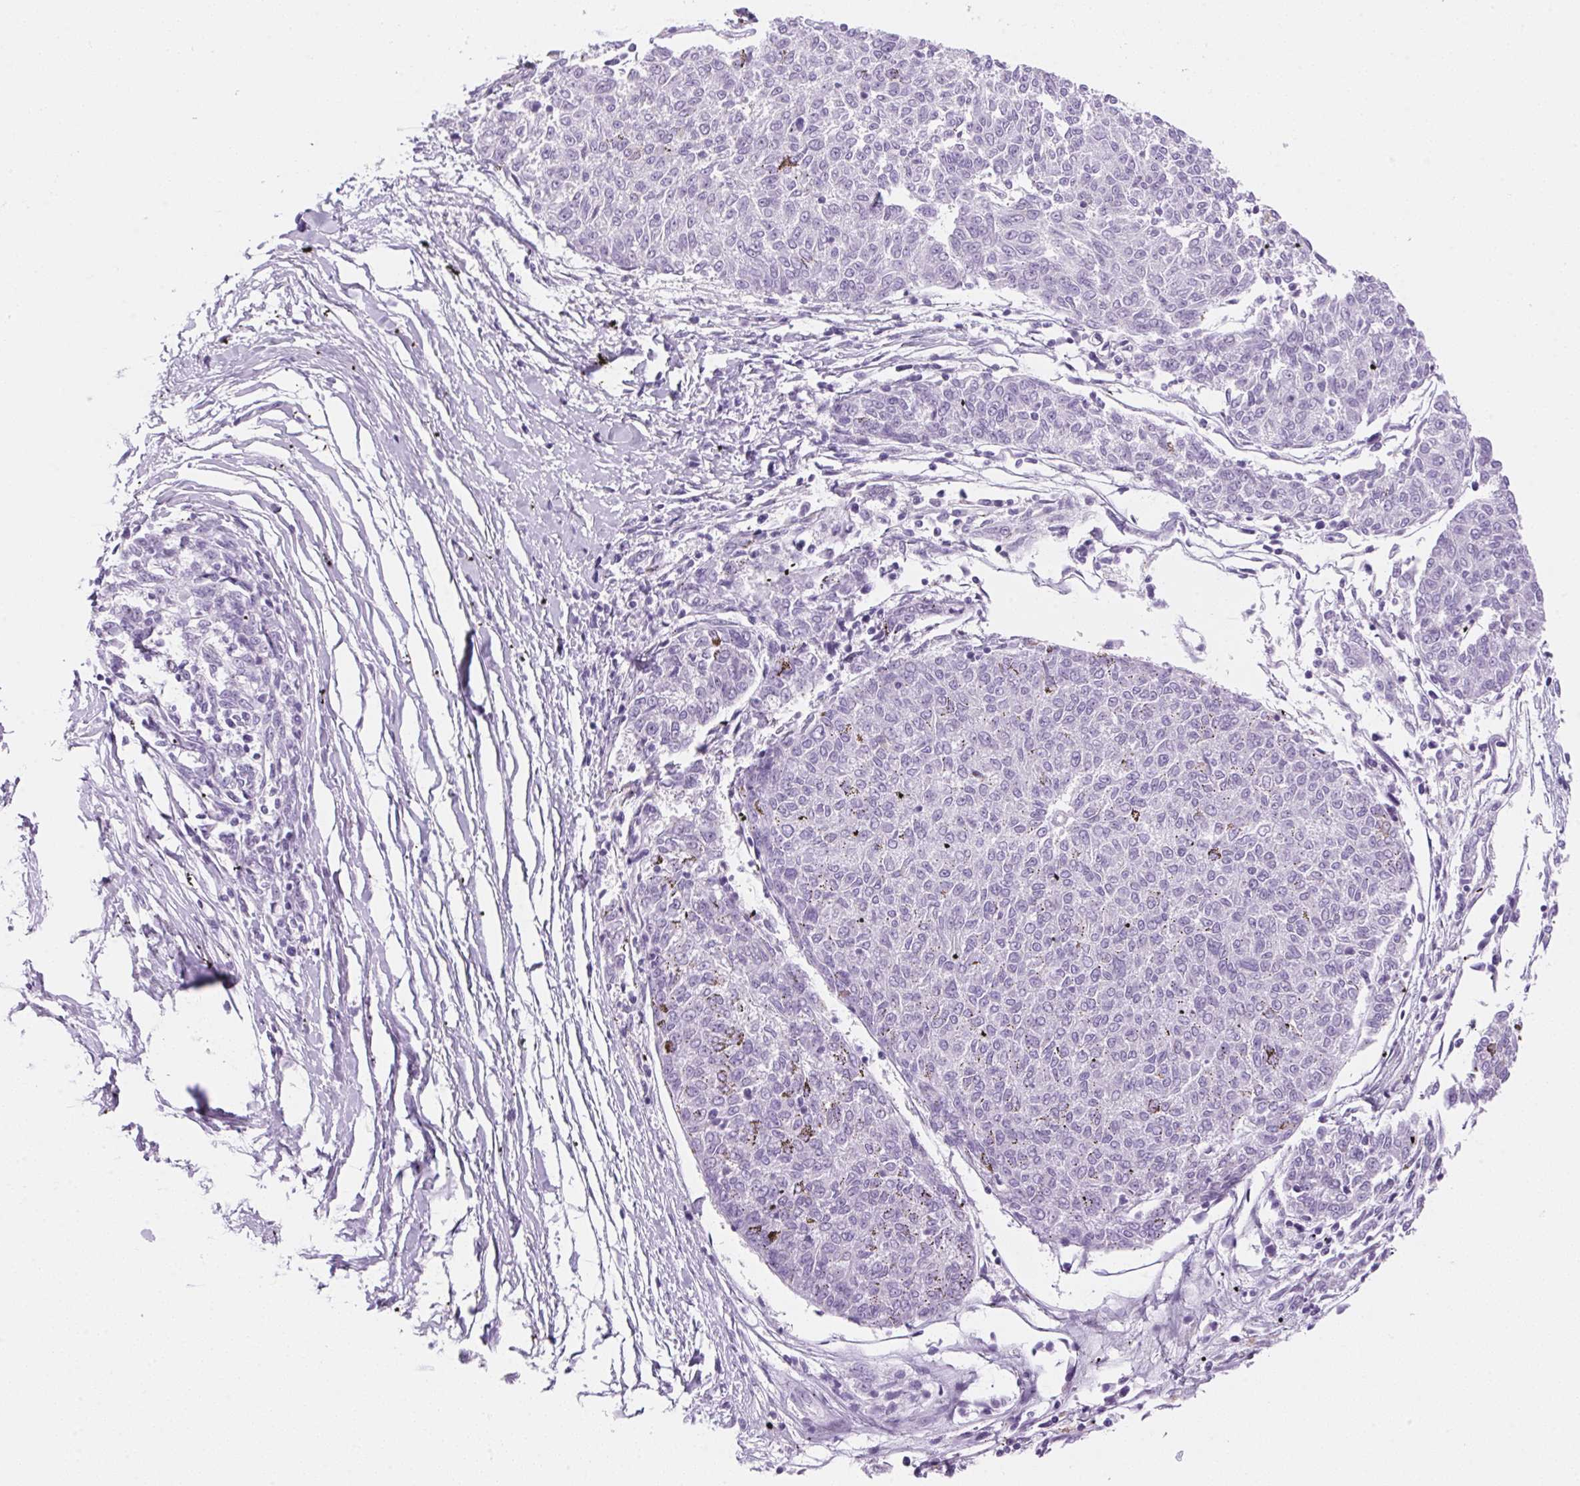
{"staining": {"intensity": "negative", "quantity": "none", "location": "none"}, "tissue": "melanoma", "cell_type": "Tumor cells", "image_type": "cancer", "snomed": [{"axis": "morphology", "description": "Malignant melanoma, NOS"}, {"axis": "topography", "description": "Skin"}], "caption": "There is no significant expression in tumor cells of malignant melanoma.", "gene": "DHCR24", "patient": {"sex": "female", "age": 72}}